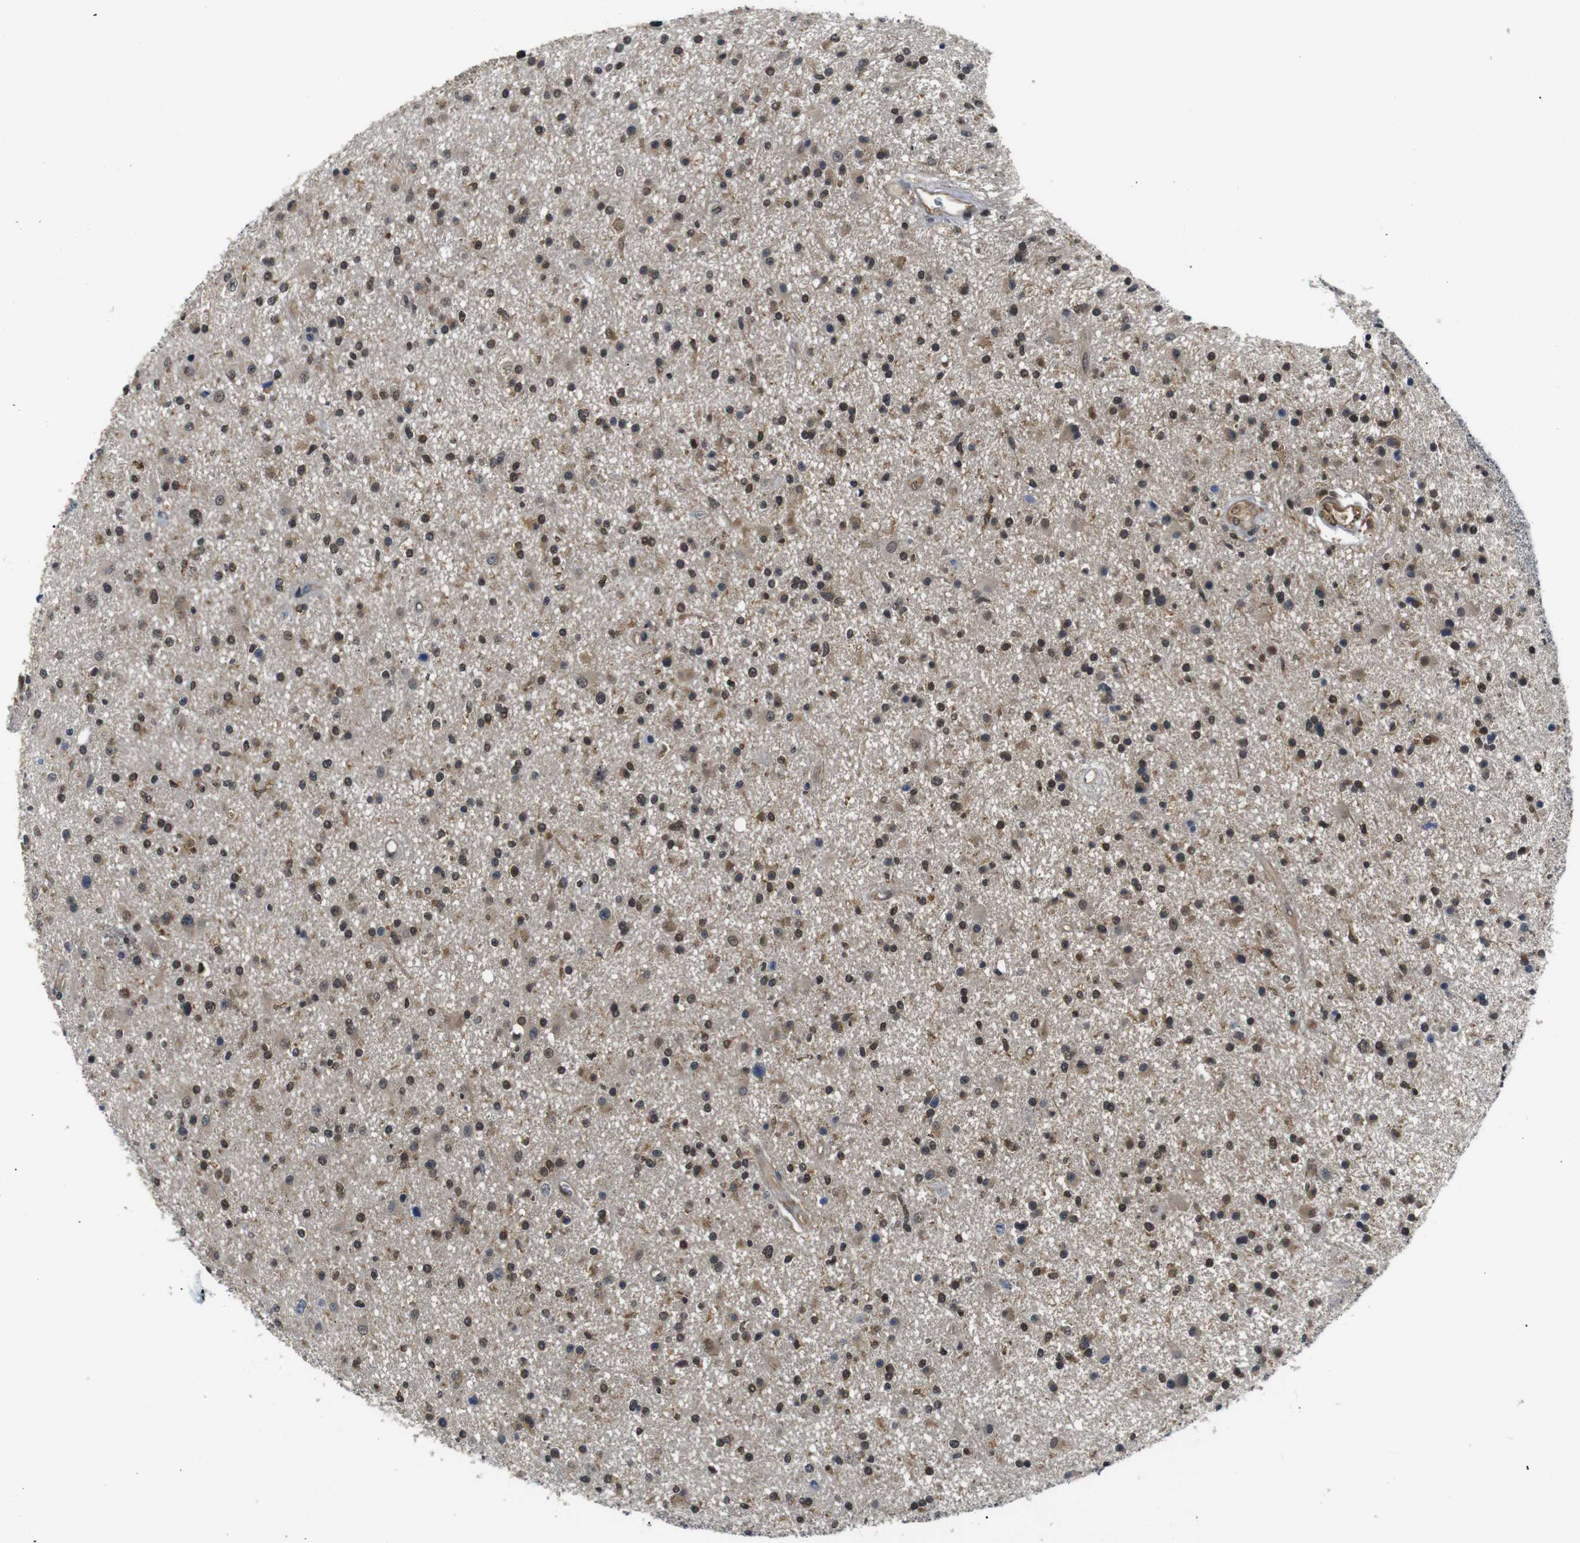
{"staining": {"intensity": "moderate", "quantity": ">75%", "location": "cytoplasmic/membranous,nuclear"}, "tissue": "glioma", "cell_type": "Tumor cells", "image_type": "cancer", "snomed": [{"axis": "morphology", "description": "Glioma, malignant, High grade"}, {"axis": "topography", "description": "Brain"}], "caption": "High-grade glioma (malignant) stained with a protein marker exhibits moderate staining in tumor cells.", "gene": "UBXN1", "patient": {"sex": "male", "age": 33}}